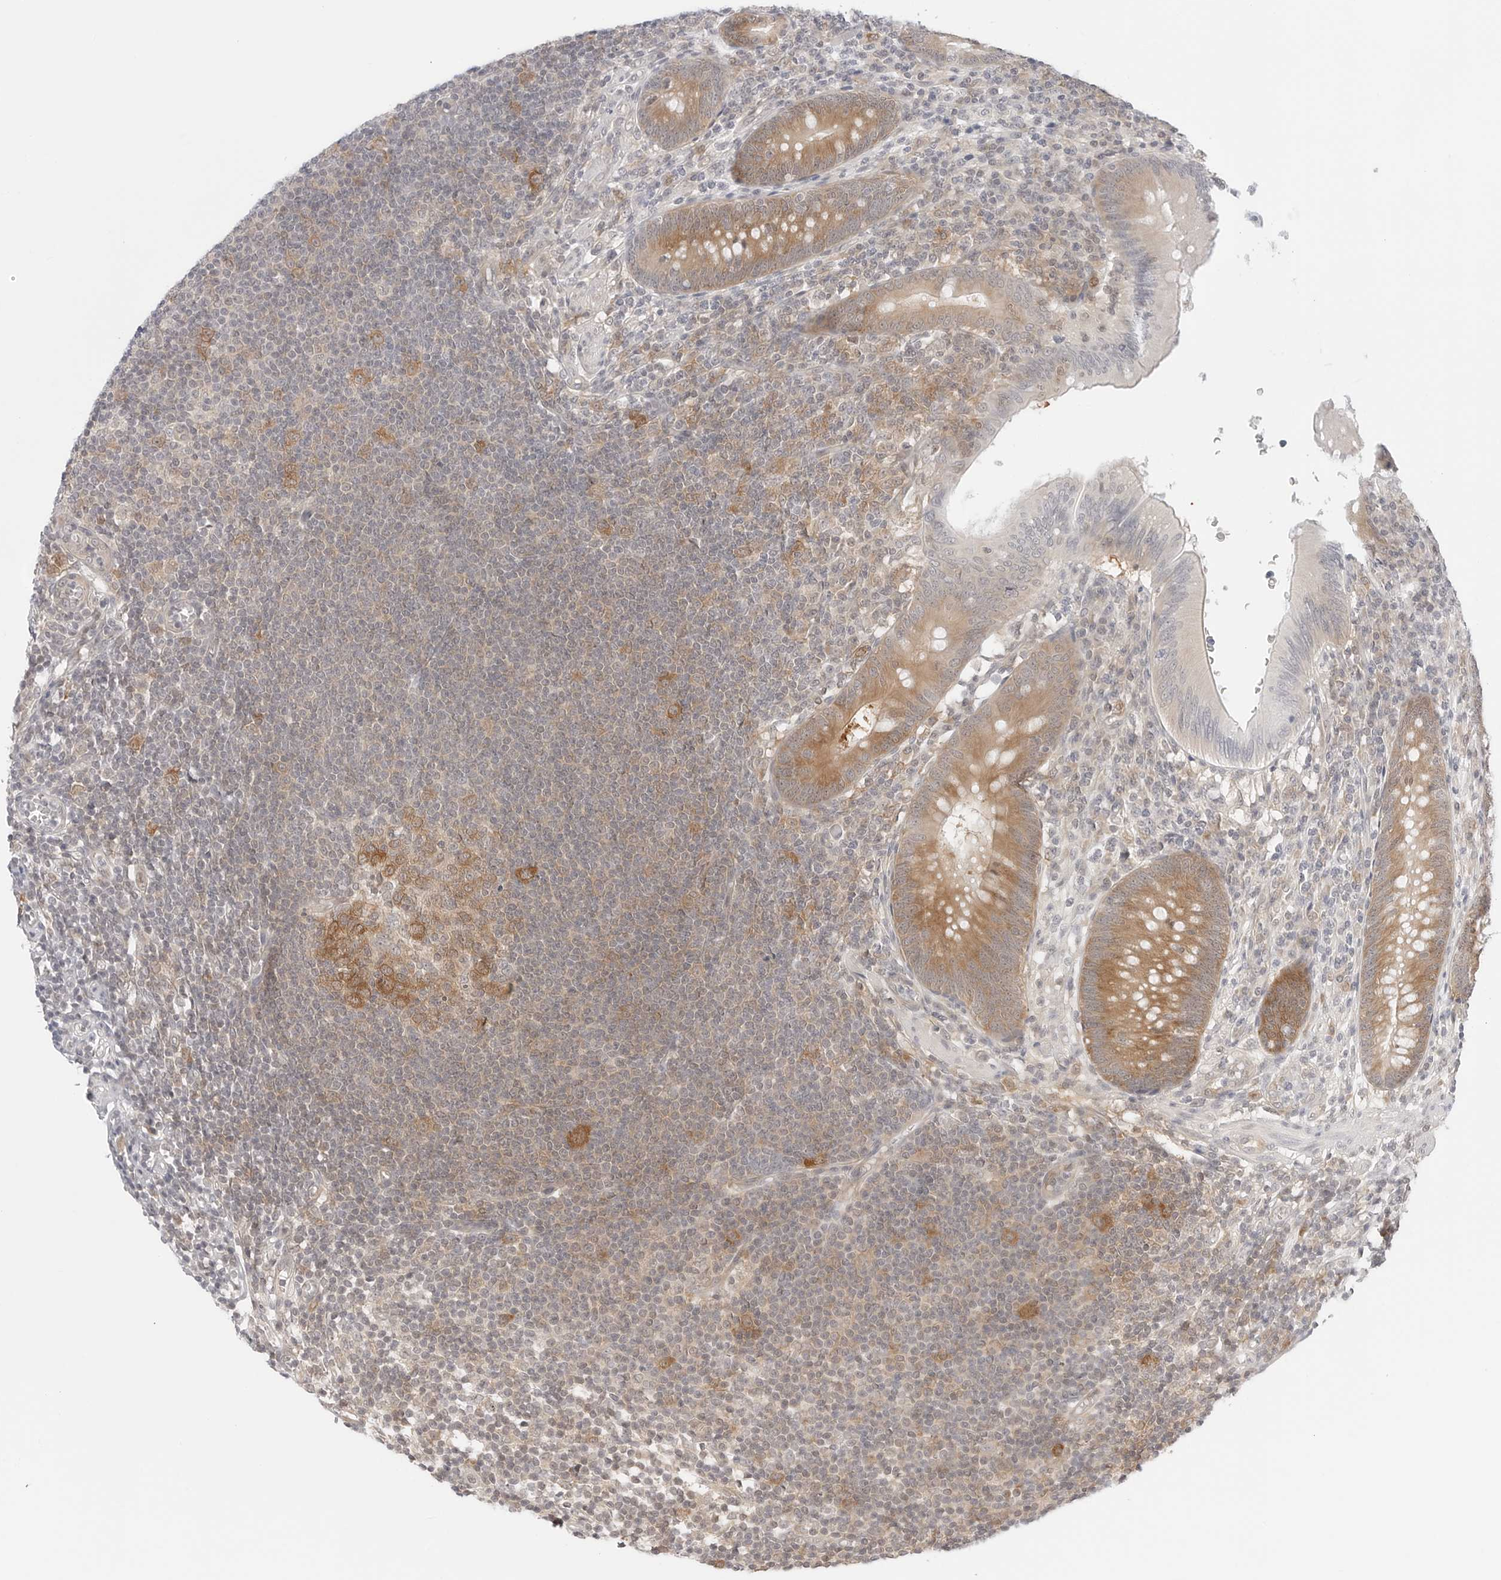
{"staining": {"intensity": "moderate", "quantity": "25%-75%", "location": "cytoplasmic/membranous"}, "tissue": "appendix", "cell_type": "Glandular cells", "image_type": "normal", "snomed": [{"axis": "morphology", "description": "Normal tissue, NOS"}, {"axis": "morphology", "description": "Inflammation, NOS"}, {"axis": "topography", "description": "Appendix"}], "caption": "IHC photomicrograph of benign appendix stained for a protein (brown), which reveals medium levels of moderate cytoplasmic/membranous expression in about 25%-75% of glandular cells.", "gene": "NUDC", "patient": {"sex": "male", "age": 46}}